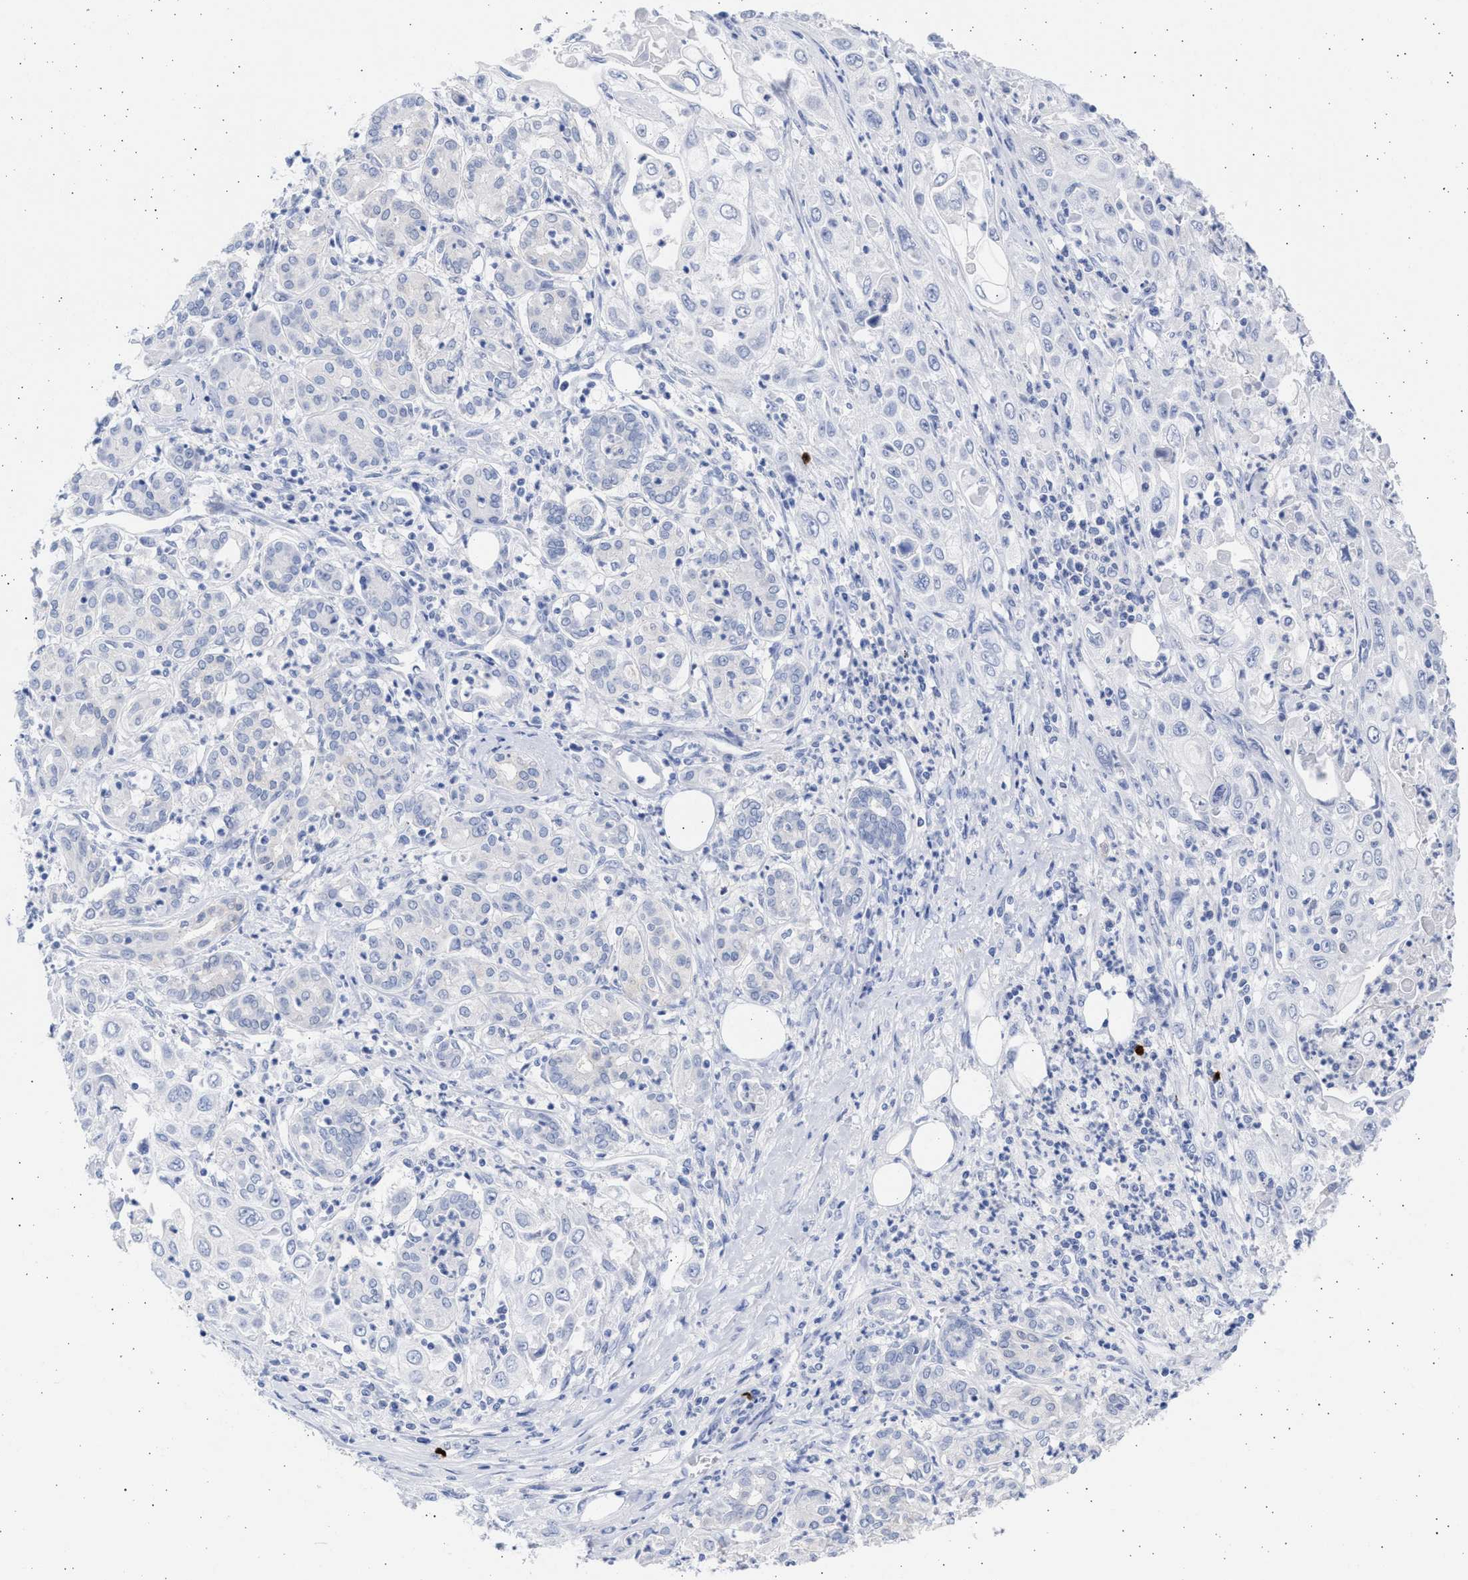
{"staining": {"intensity": "negative", "quantity": "none", "location": "none"}, "tissue": "pancreatic cancer", "cell_type": "Tumor cells", "image_type": "cancer", "snomed": [{"axis": "morphology", "description": "Adenocarcinoma, NOS"}, {"axis": "topography", "description": "Pancreas"}], "caption": "DAB (3,3'-diaminobenzidine) immunohistochemical staining of adenocarcinoma (pancreatic) shows no significant staining in tumor cells. (Stains: DAB immunohistochemistry with hematoxylin counter stain, Microscopy: brightfield microscopy at high magnification).", "gene": "ALDOC", "patient": {"sex": "male", "age": 70}}